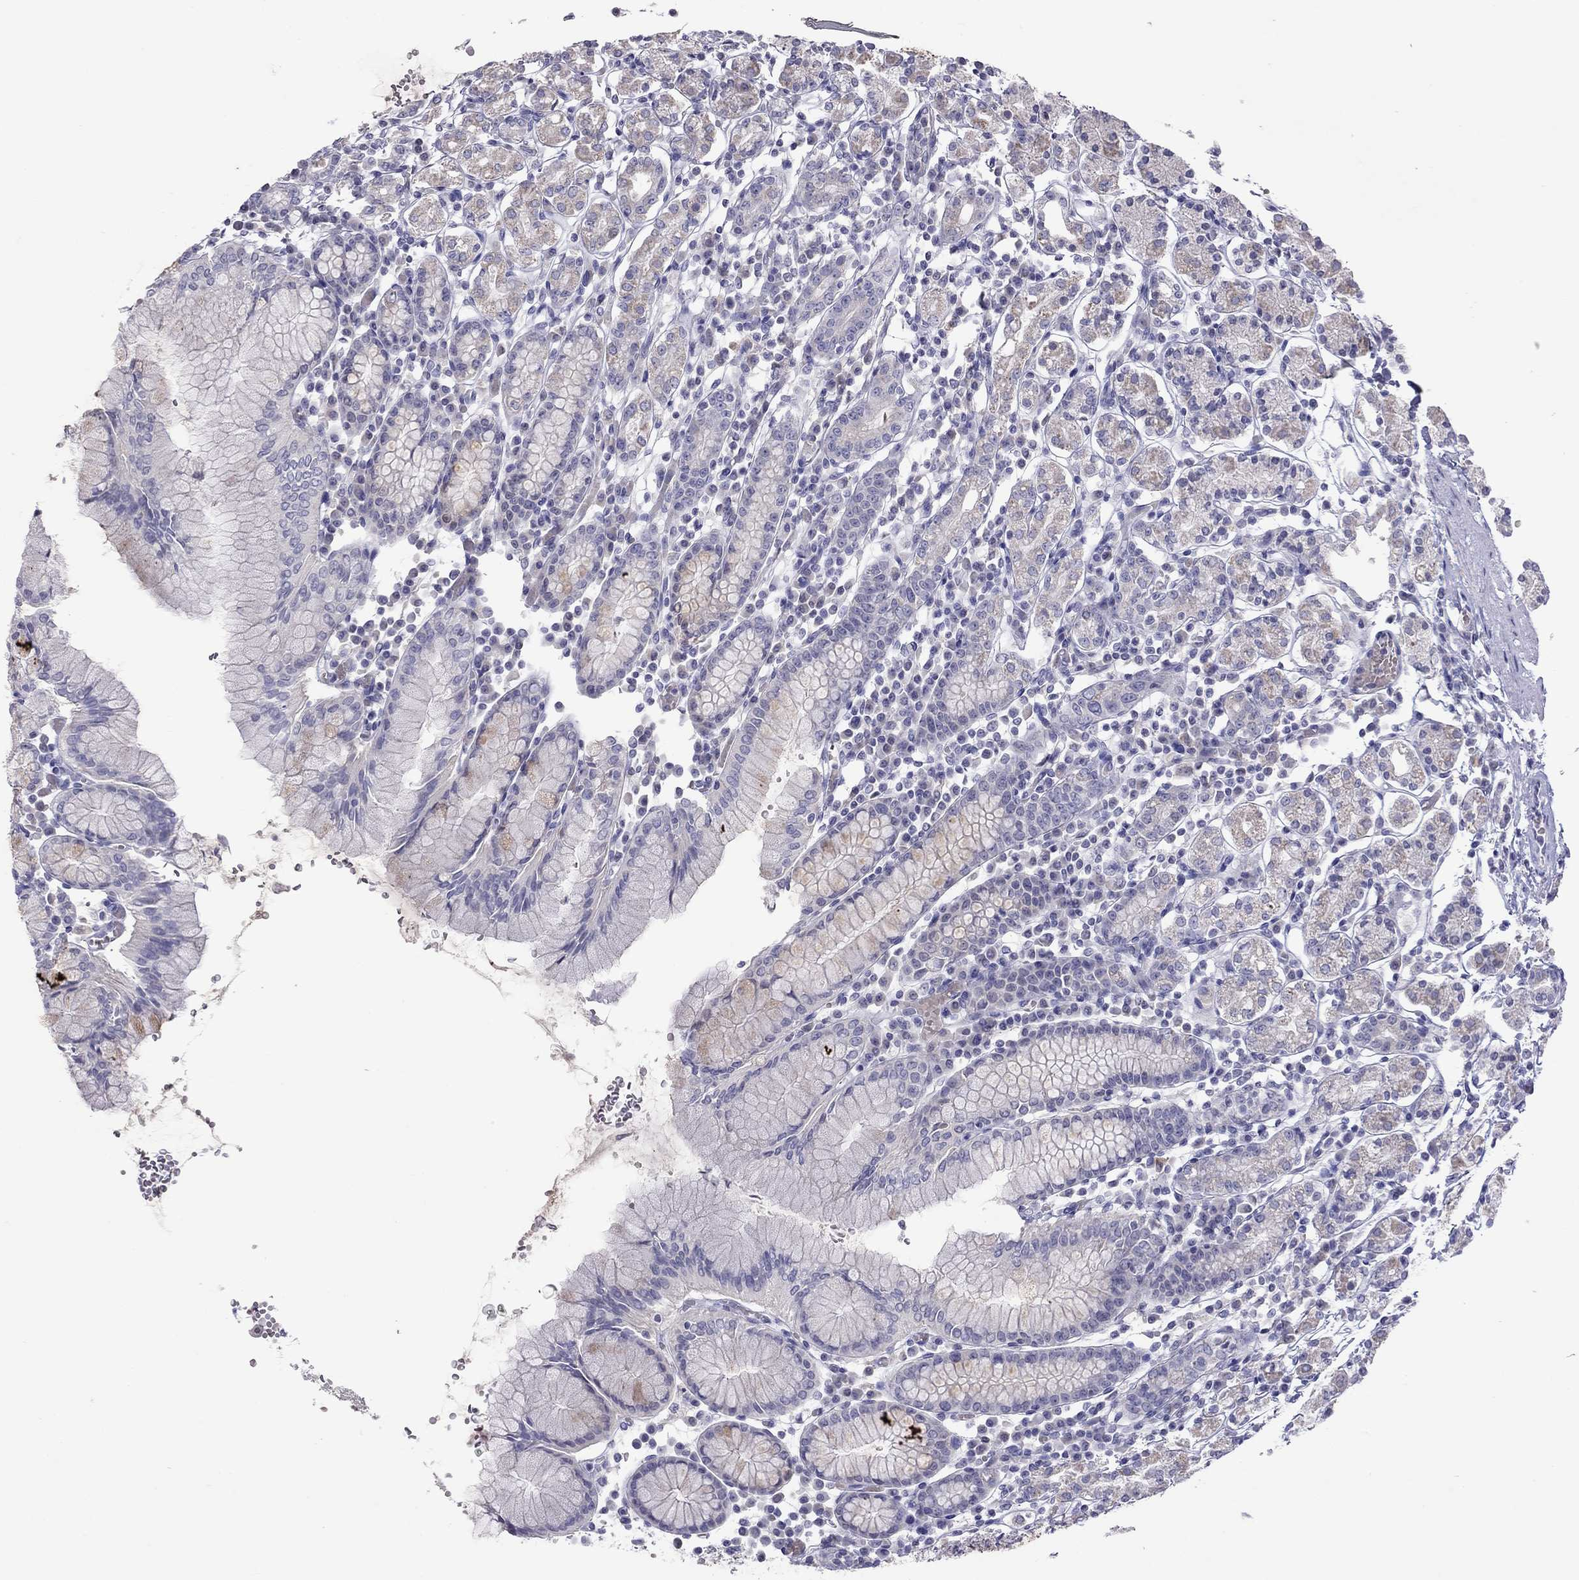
{"staining": {"intensity": "negative", "quantity": "none", "location": "none"}, "tissue": "stomach", "cell_type": "Glandular cells", "image_type": "normal", "snomed": [{"axis": "morphology", "description": "Normal tissue, NOS"}, {"axis": "topography", "description": "Stomach, upper"}, {"axis": "topography", "description": "Stomach"}], "caption": "IHC image of unremarkable stomach stained for a protein (brown), which shows no positivity in glandular cells.", "gene": "MUC16", "patient": {"sex": "male", "age": 62}}